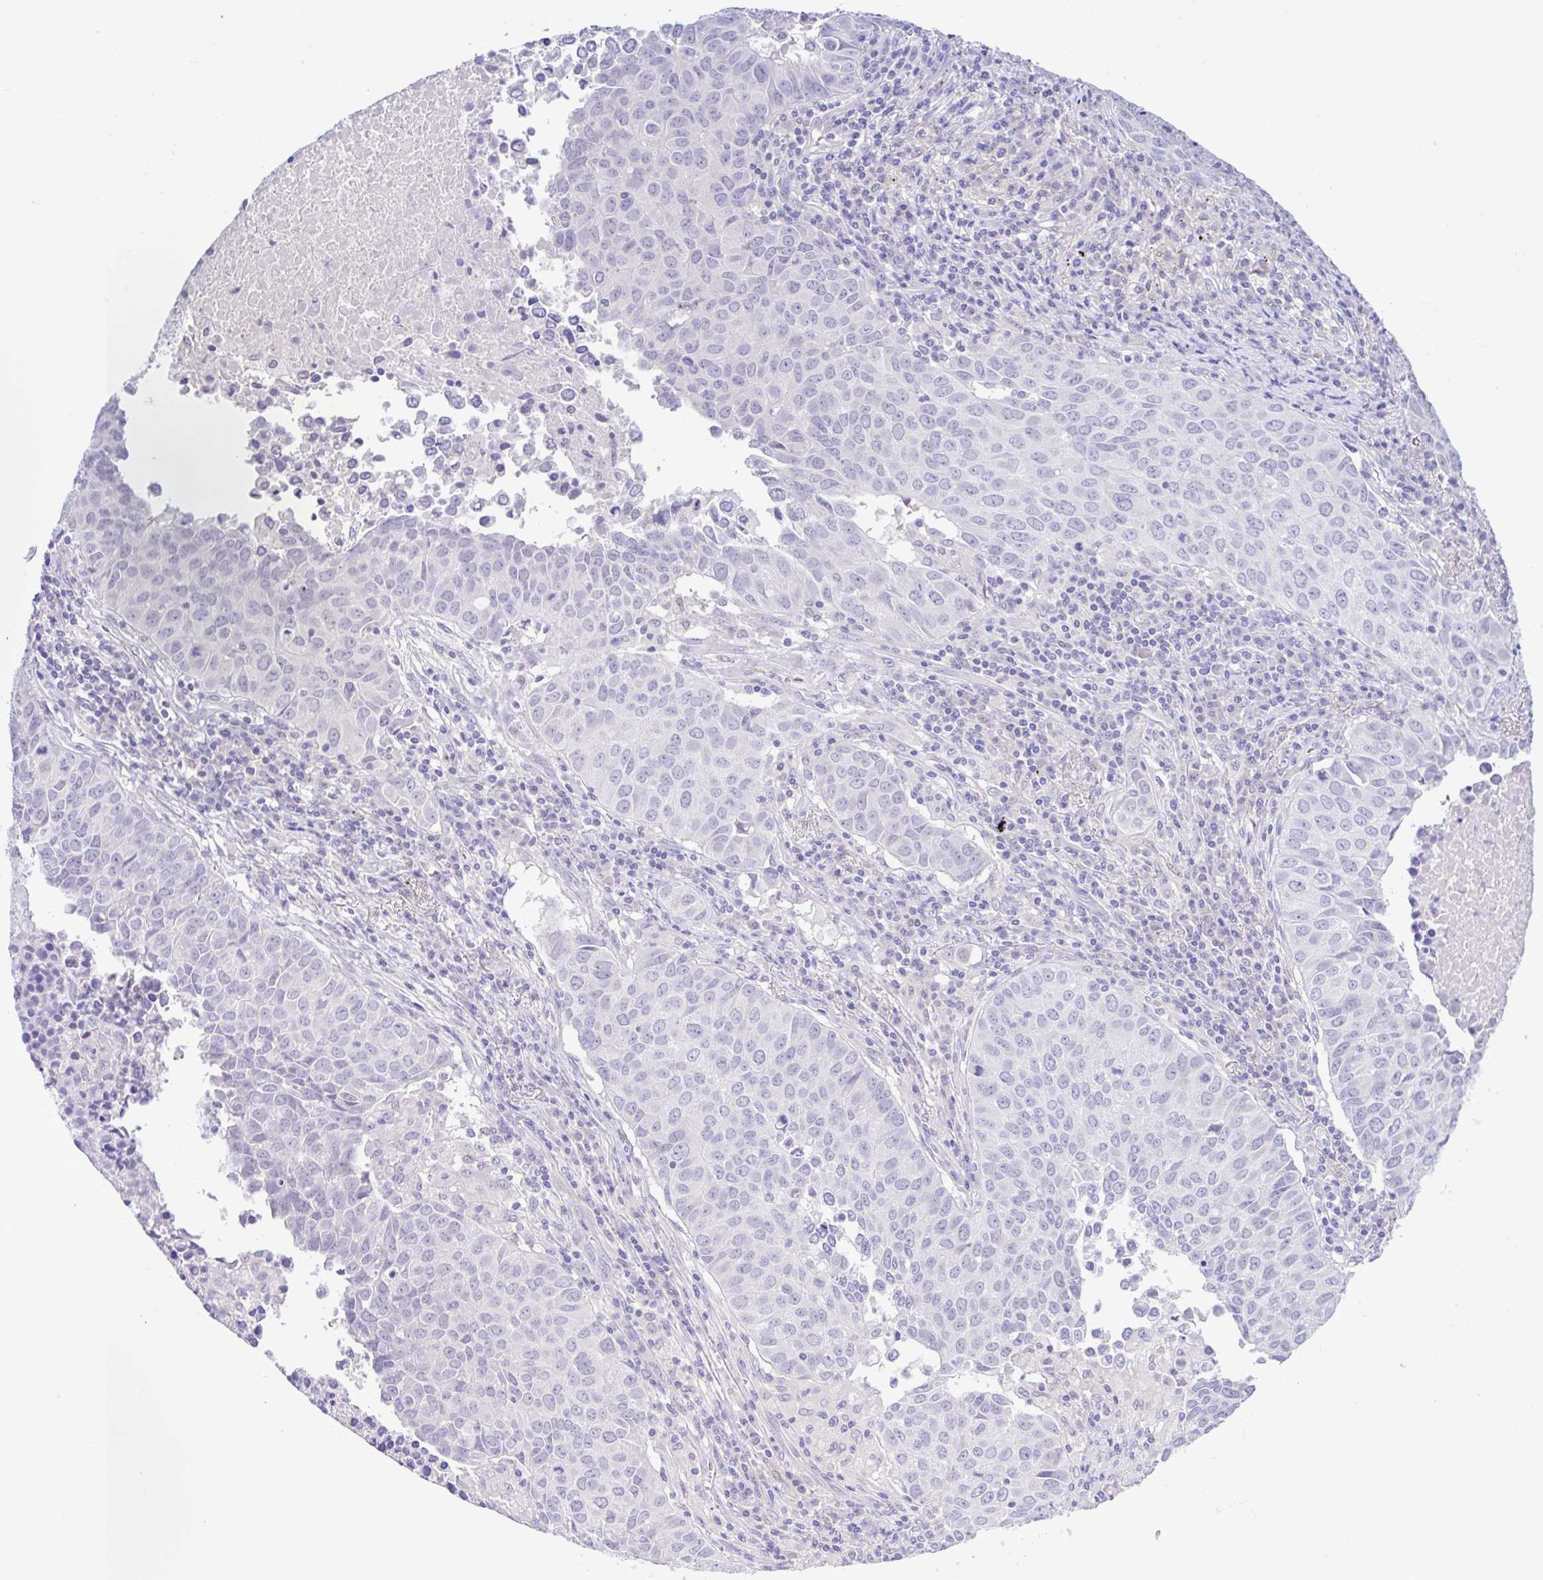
{"staining": {"intensity": "negative", "quantity": "none", "location": "none"}, "tissue": "lung cancer", "cell_type": "Tumor cells", "image_type": "cancer", "snomed": [{"axis": "morphology", "description": "Adenocarcinoma, NOS"}, {"axis": "topography", "description": "Lung"}], "caption": "The immunohistochemistry micrograph has no significant positivity in tumor cells of lung cancer tissue.", "gene": "ANO4", "patient": {"sex": "female", "age": 50}}